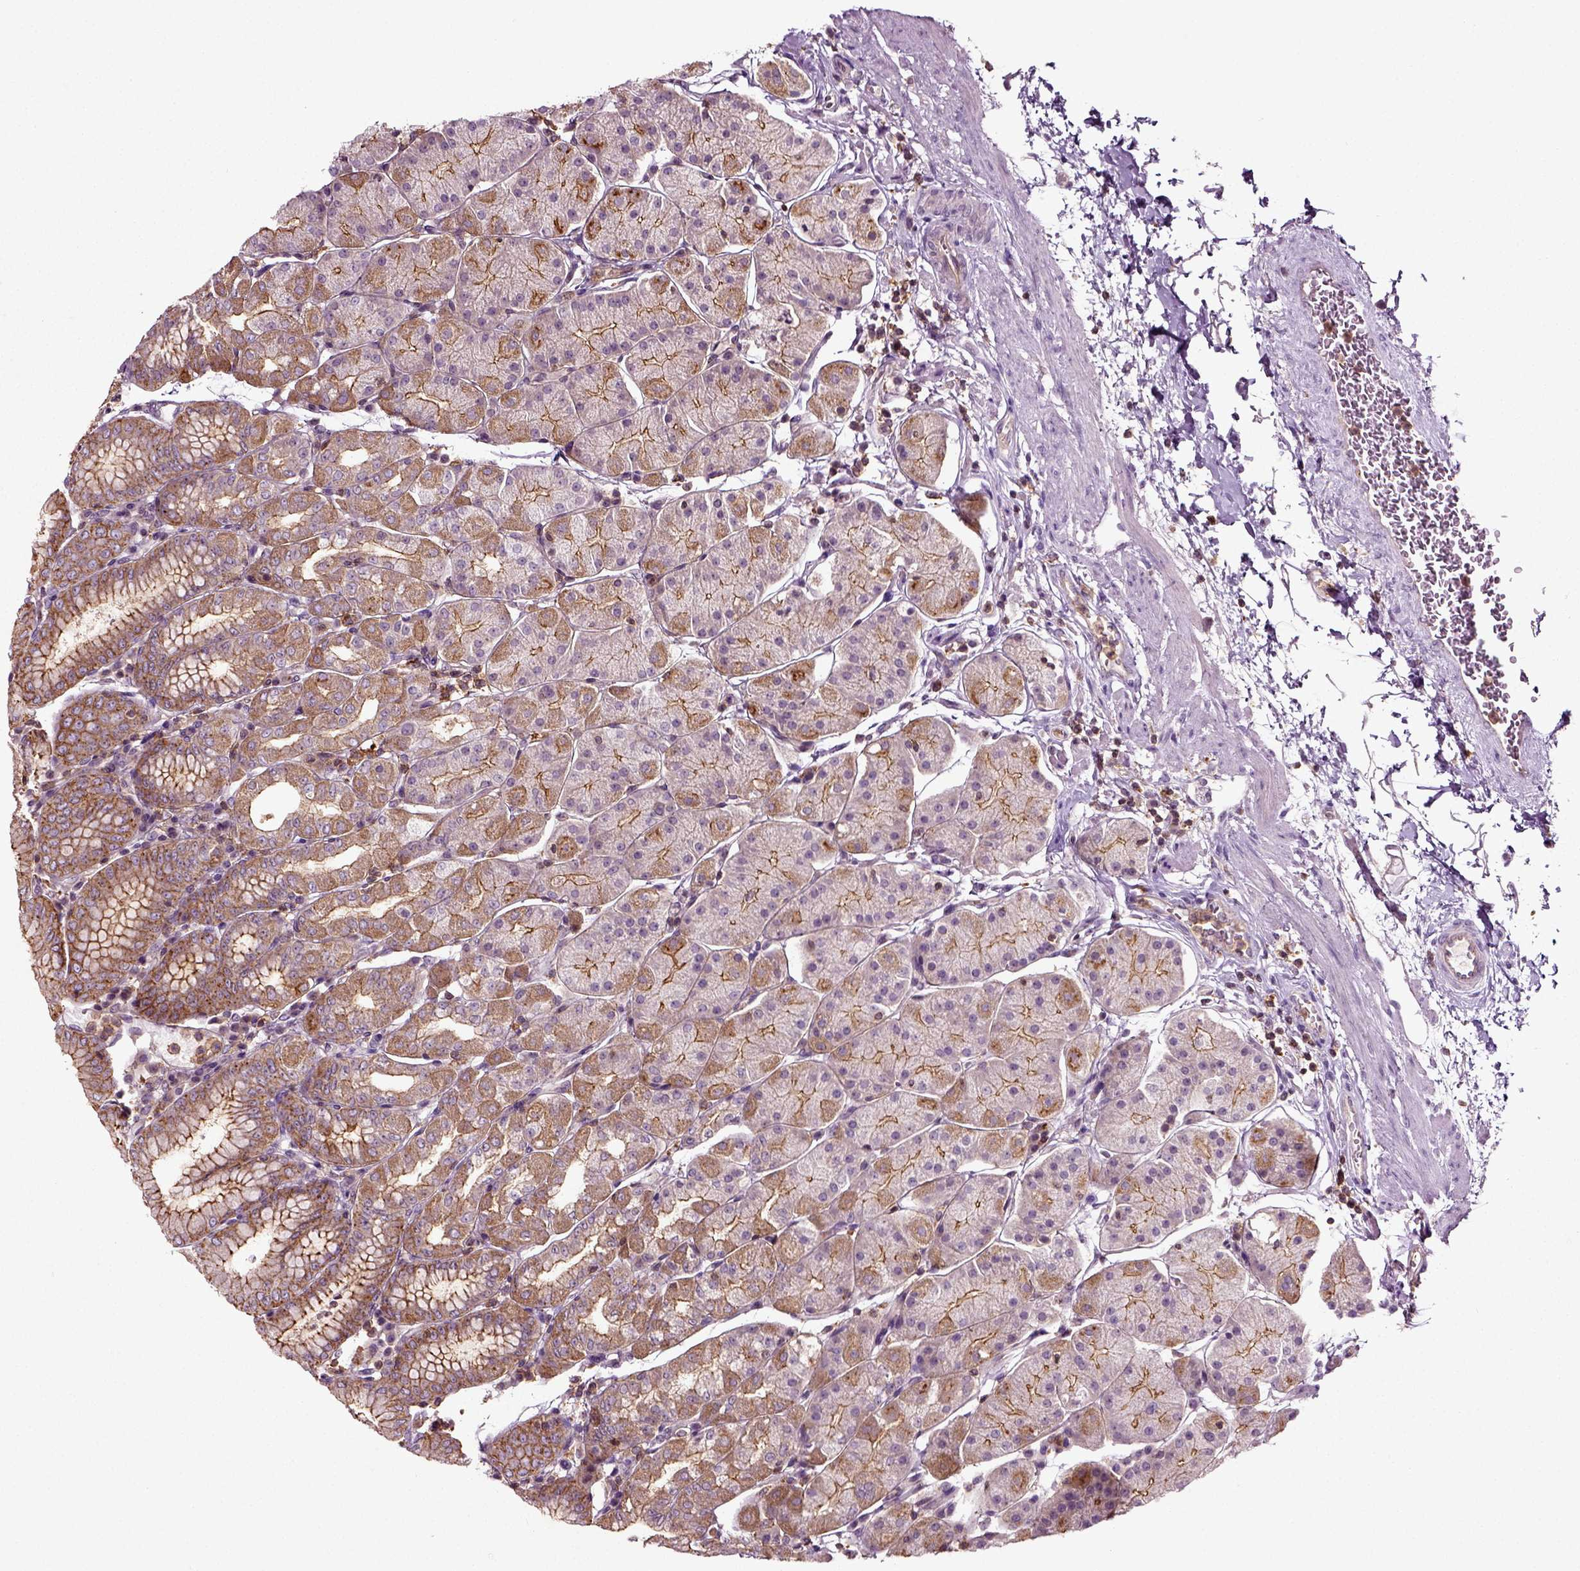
{"staining": {"intensity": "moderate", "quantity": "25%-75%", "location": "cytoplasmic/membranous"}, "tissue": "stomach", "cell_type": "Glandular cells", "image_type": "normal", "snomed": [{"axis": "morphology", "description": "Normal tissue, NOS"}, {"axis": "topography", "description": "Stomach"}], "caption": "Immunohistochemical staining of normal human stomach shows medium levels of moderate cytoplasmic/membranous staining in about 25%-75% of glandular cells.", "gene": "RHOF", "patient": {"sex": "male", "age": 54}}